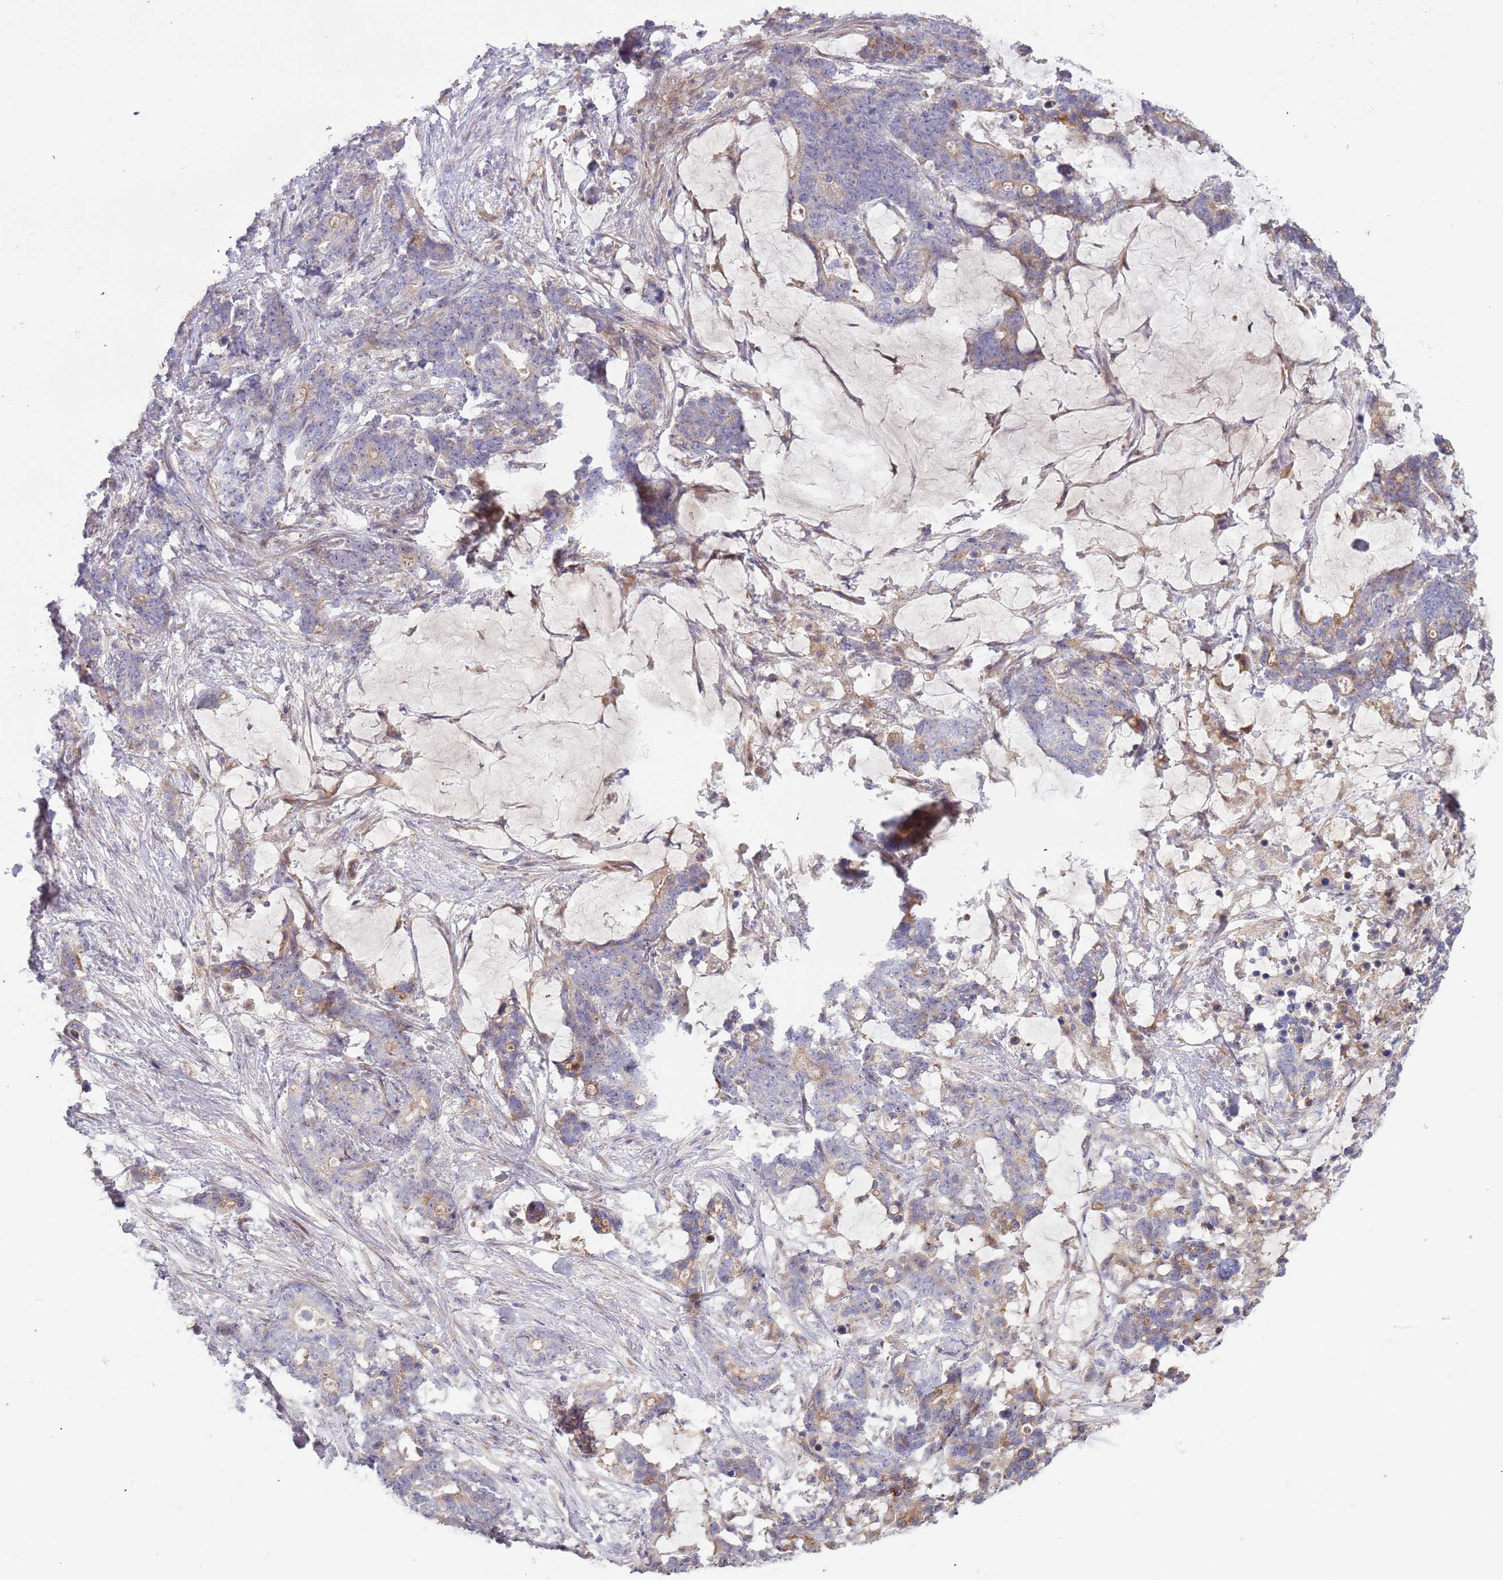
{"staining": {"intensity": "weak", "quantity": "<25%", "location": "cytoplasmic/membranous"}, "tissue": "stomach cancer", "cell_type": "Tumor cells", "image_type": "cancer", "snomed": [{"axis": "morphology", "description": "Normal tissue, NOS"}, {"axis": "morphology", "description": "Adenocarcinoma, NOS"}, {"axis": "topography", "description": "Stomach"}], "caption": "High magnification brightfield microscopy of stomach cancer stained with DAB (brown) and counterstained with hematoxylin (blue): tumor cells show no significant positivity. (DAB (3,3'-diaminobenzidine) IHC, high magnification).", "gene": "TRAPPC6B", "patient": {"sex": "female", "age": 64}}